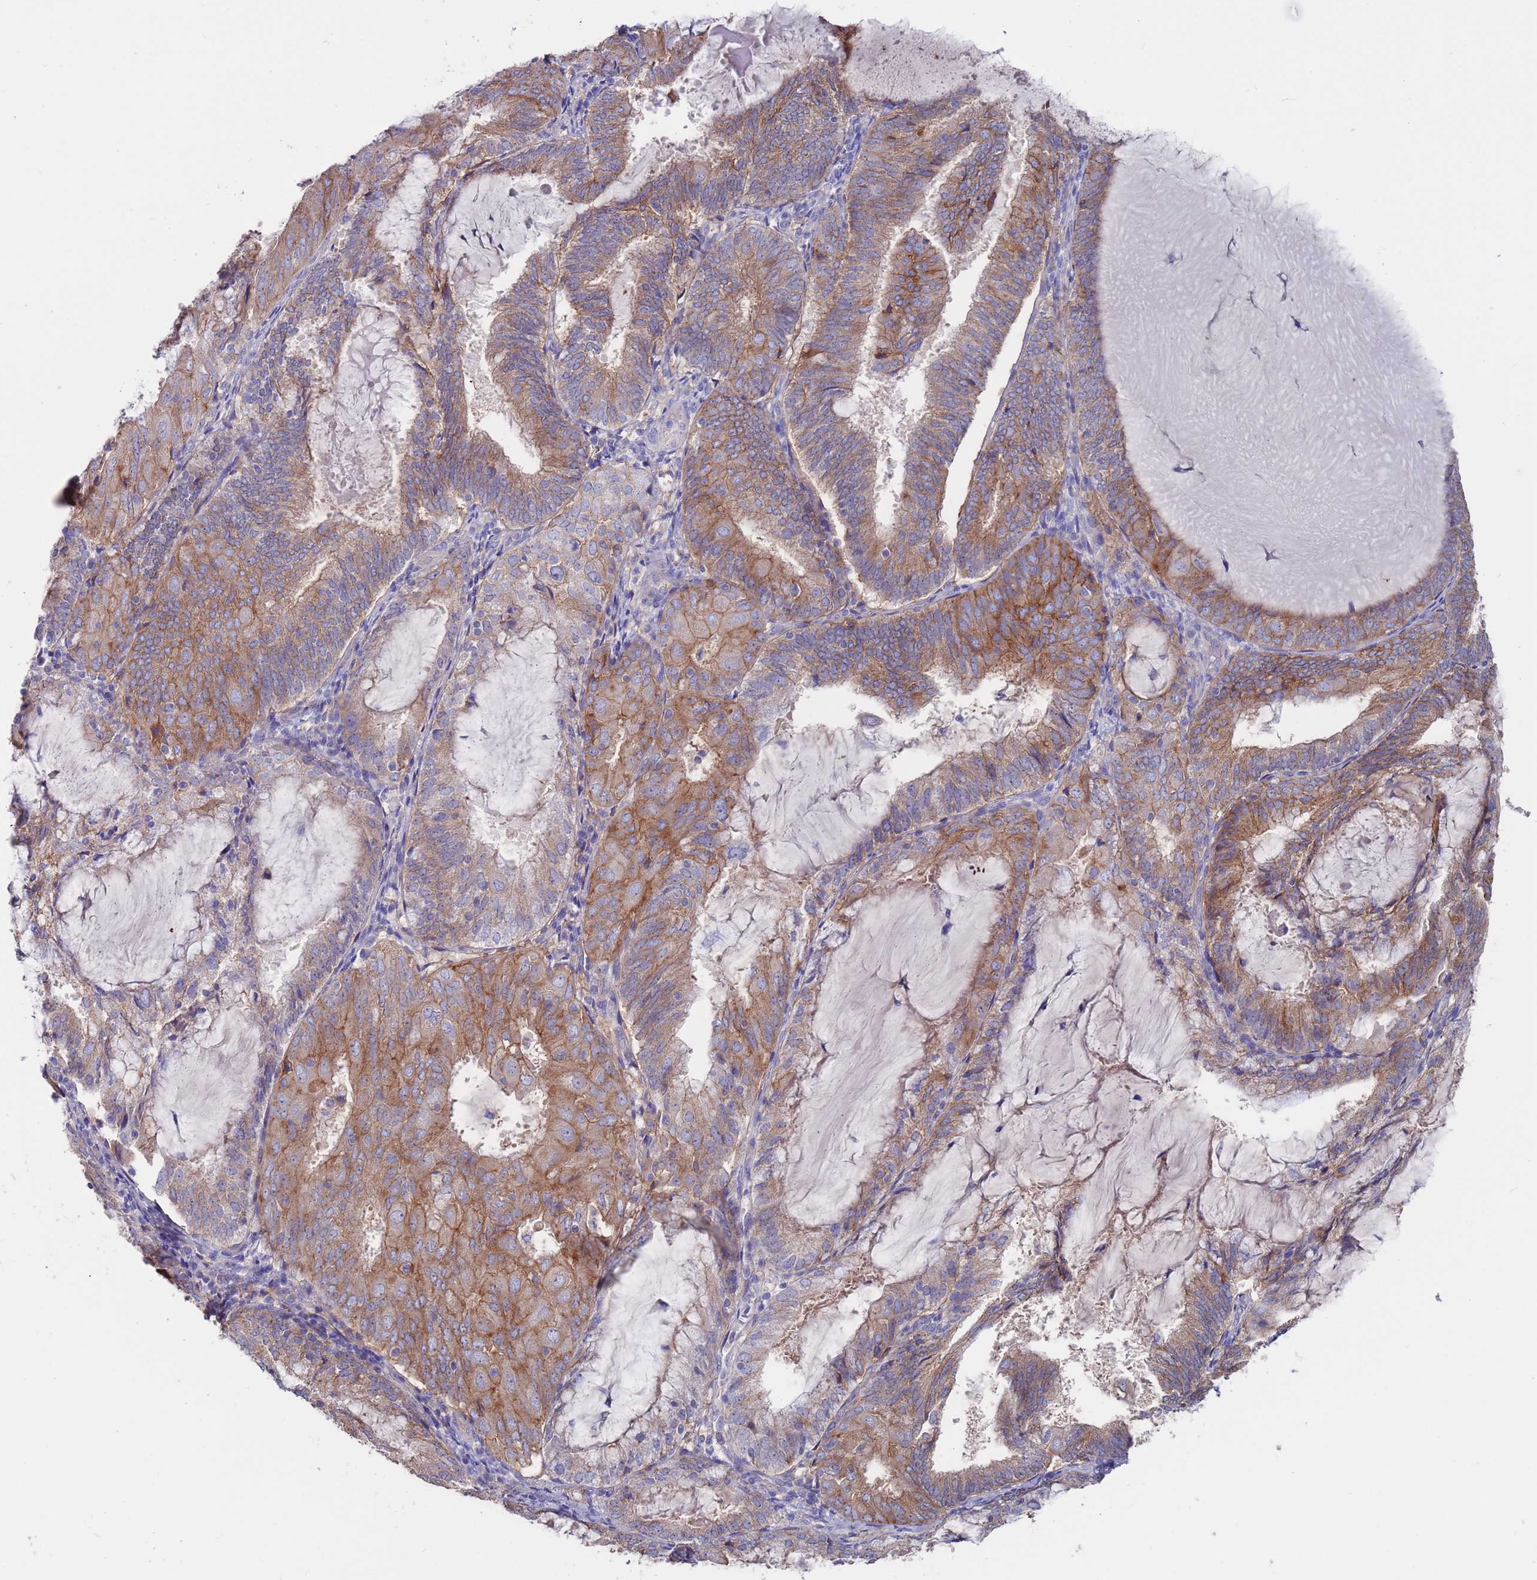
{"staining": {"intensity": "moderate", "quantity": ">75%", "location": "cytoplasmic/membranous"}, "tissue": "endometrial cancer", "cell_type": "Tumor cells", "image_type": "cancer", "snomed": [{"axis": "morphology", "description": "Adenocarcinoma, NOS"}, {"axis": "topography", "description": "Endometrium"}], "caption": "A medium amount of moderate cytoplasmic/membranous expression is seen in about >75% of tumor cells in endometrial adenocarcinoma tissue.", "gene": "KRTCAP3", "patient": {"sex": "female", "age": 81}}